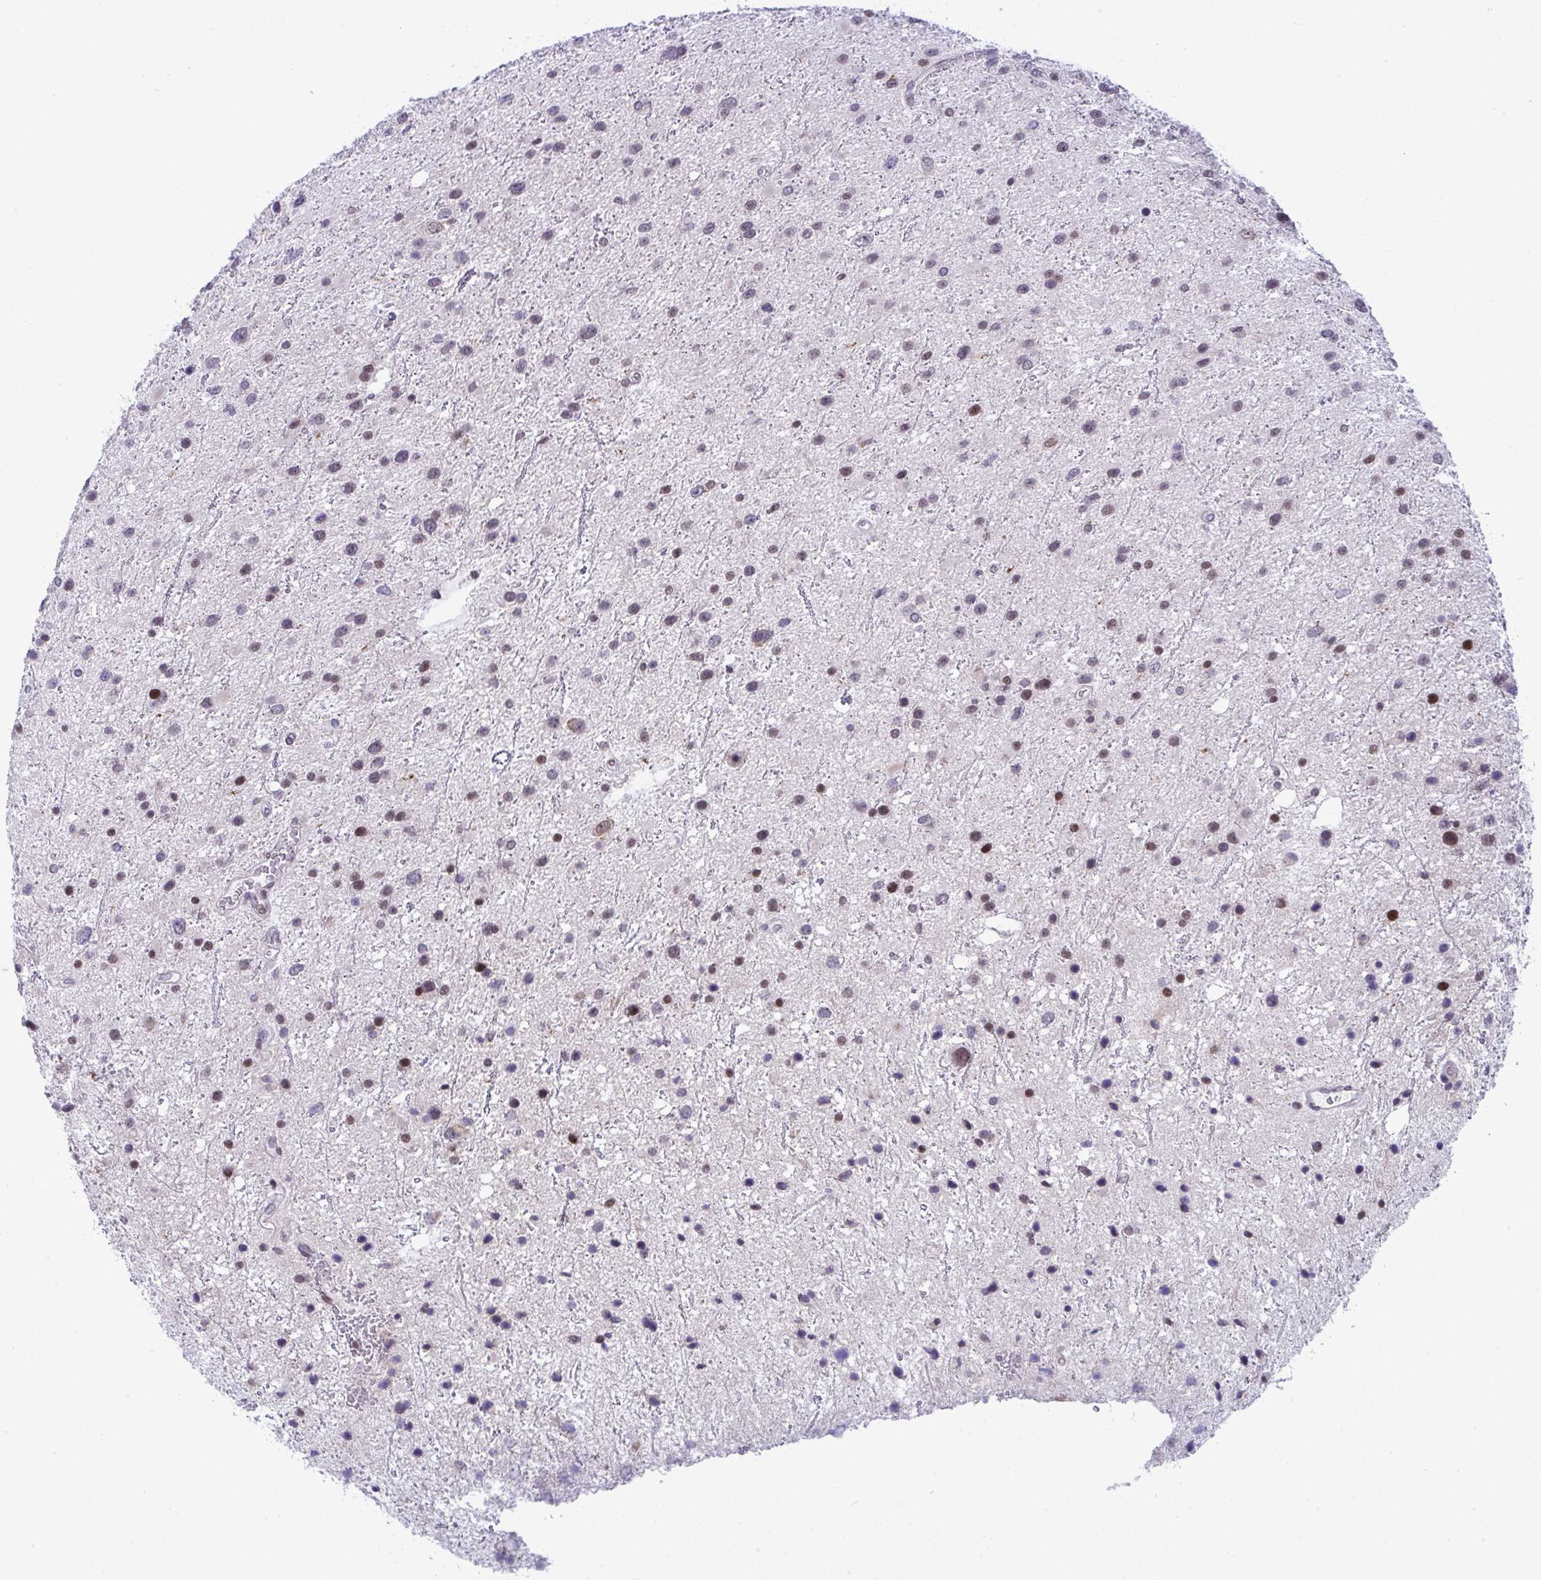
{"staining": {"intensity": "strong", "quantity": "<25%", "location": "nuclear"}, "tissue": "glioma", "cell_type": "Tumor cells", "image_type": "cancer", "snomed": [{"axis": "morphology", "description": "Glioma, malignant, Low grade"}, {"axis": "topography", "description": "Brain"}], "caption": "About <25% of tumor cells in malignant glioma (low-grade) reveal strong nuclear protein staining as visualized by brown immunohistochemical staining.", "gene": "ZFHX3", "patient": {"sex": "female", "age": 32}}